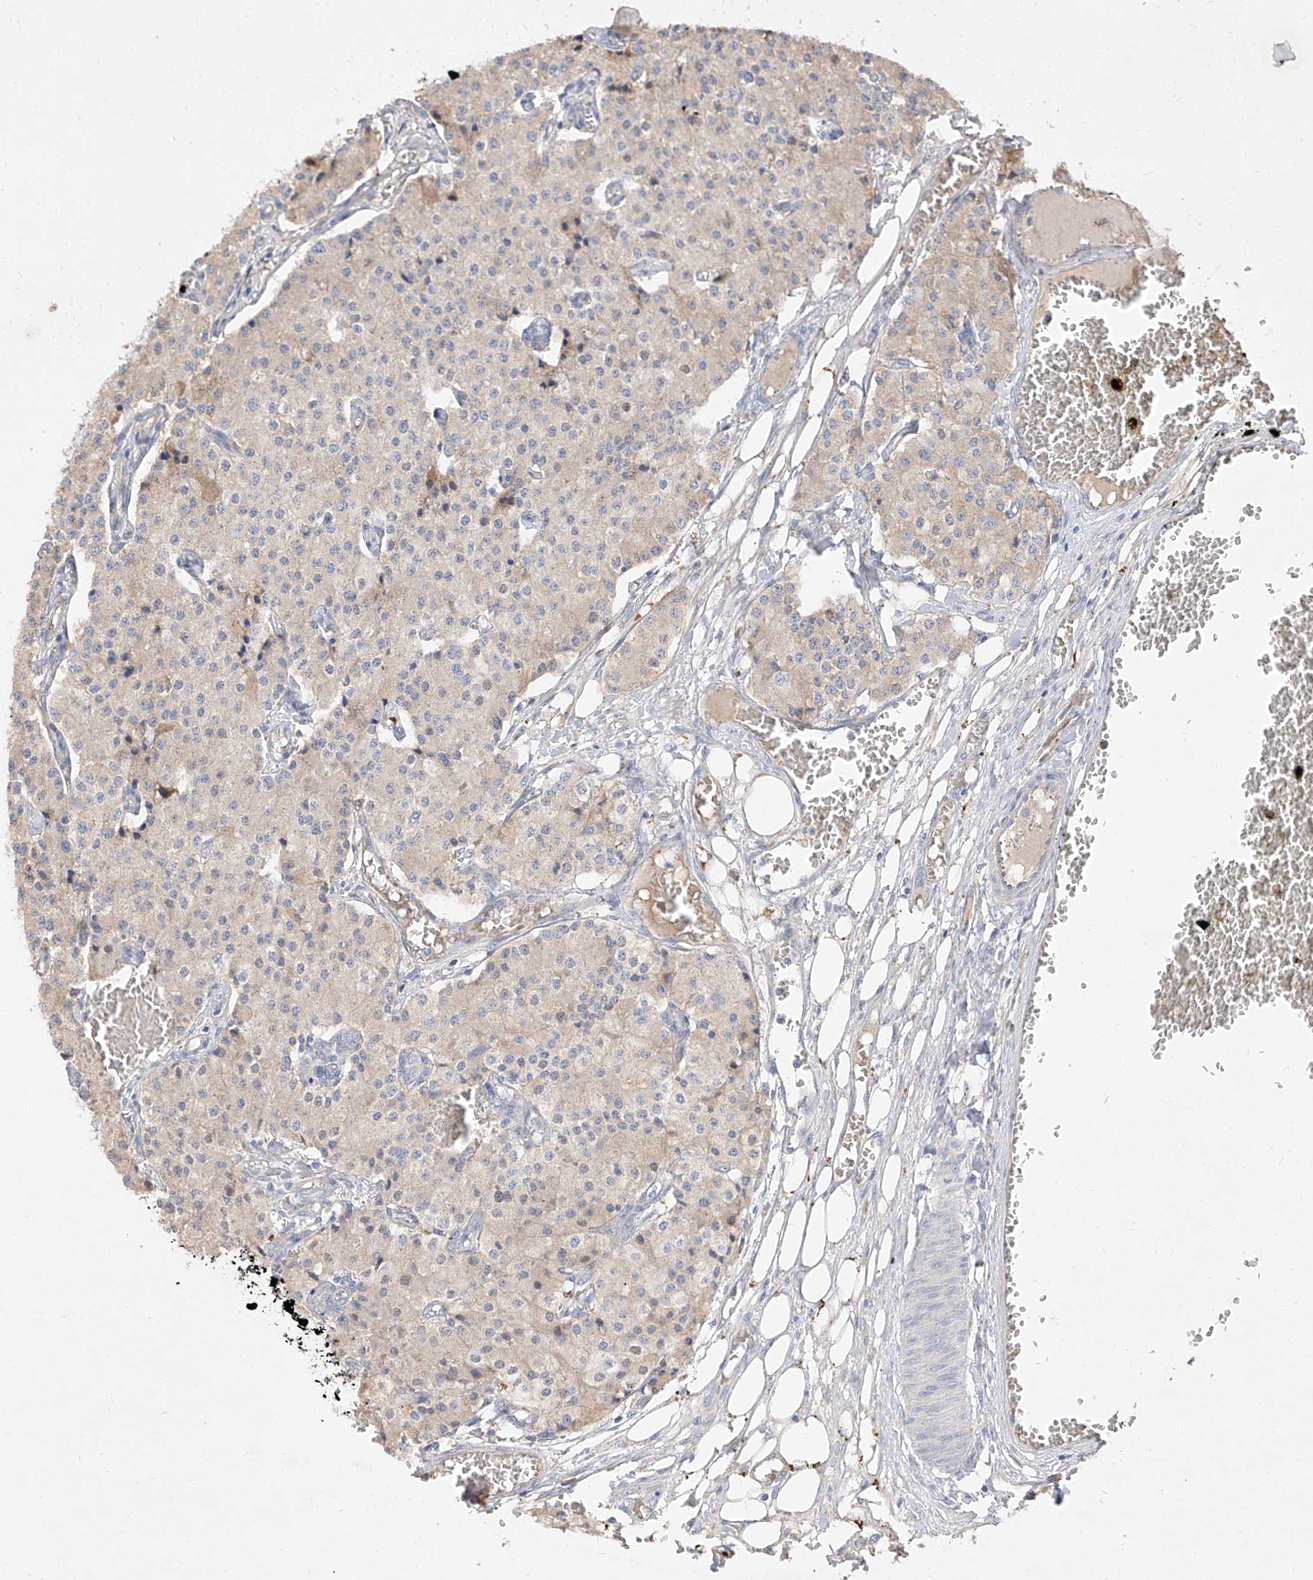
{"staining": {"intensity": "weak", "quantity": "<25%", "location": "cytoplasmic/membranous"}, "tissue": "carcinoid", "cell_type": "Tumor cells", "image_type": "cancer", "snomed": [{"axis": "morphology", "description": "Carcinoid, malignant, NOS"}, {"axis": "topography", "description": "Colon"}], "caption": "The image demonstrates no significant positivity in tumor cells of carcinoid (malignant).", "gene": "DIRAS3", "patient": {"sex": "female", "age": 52}}